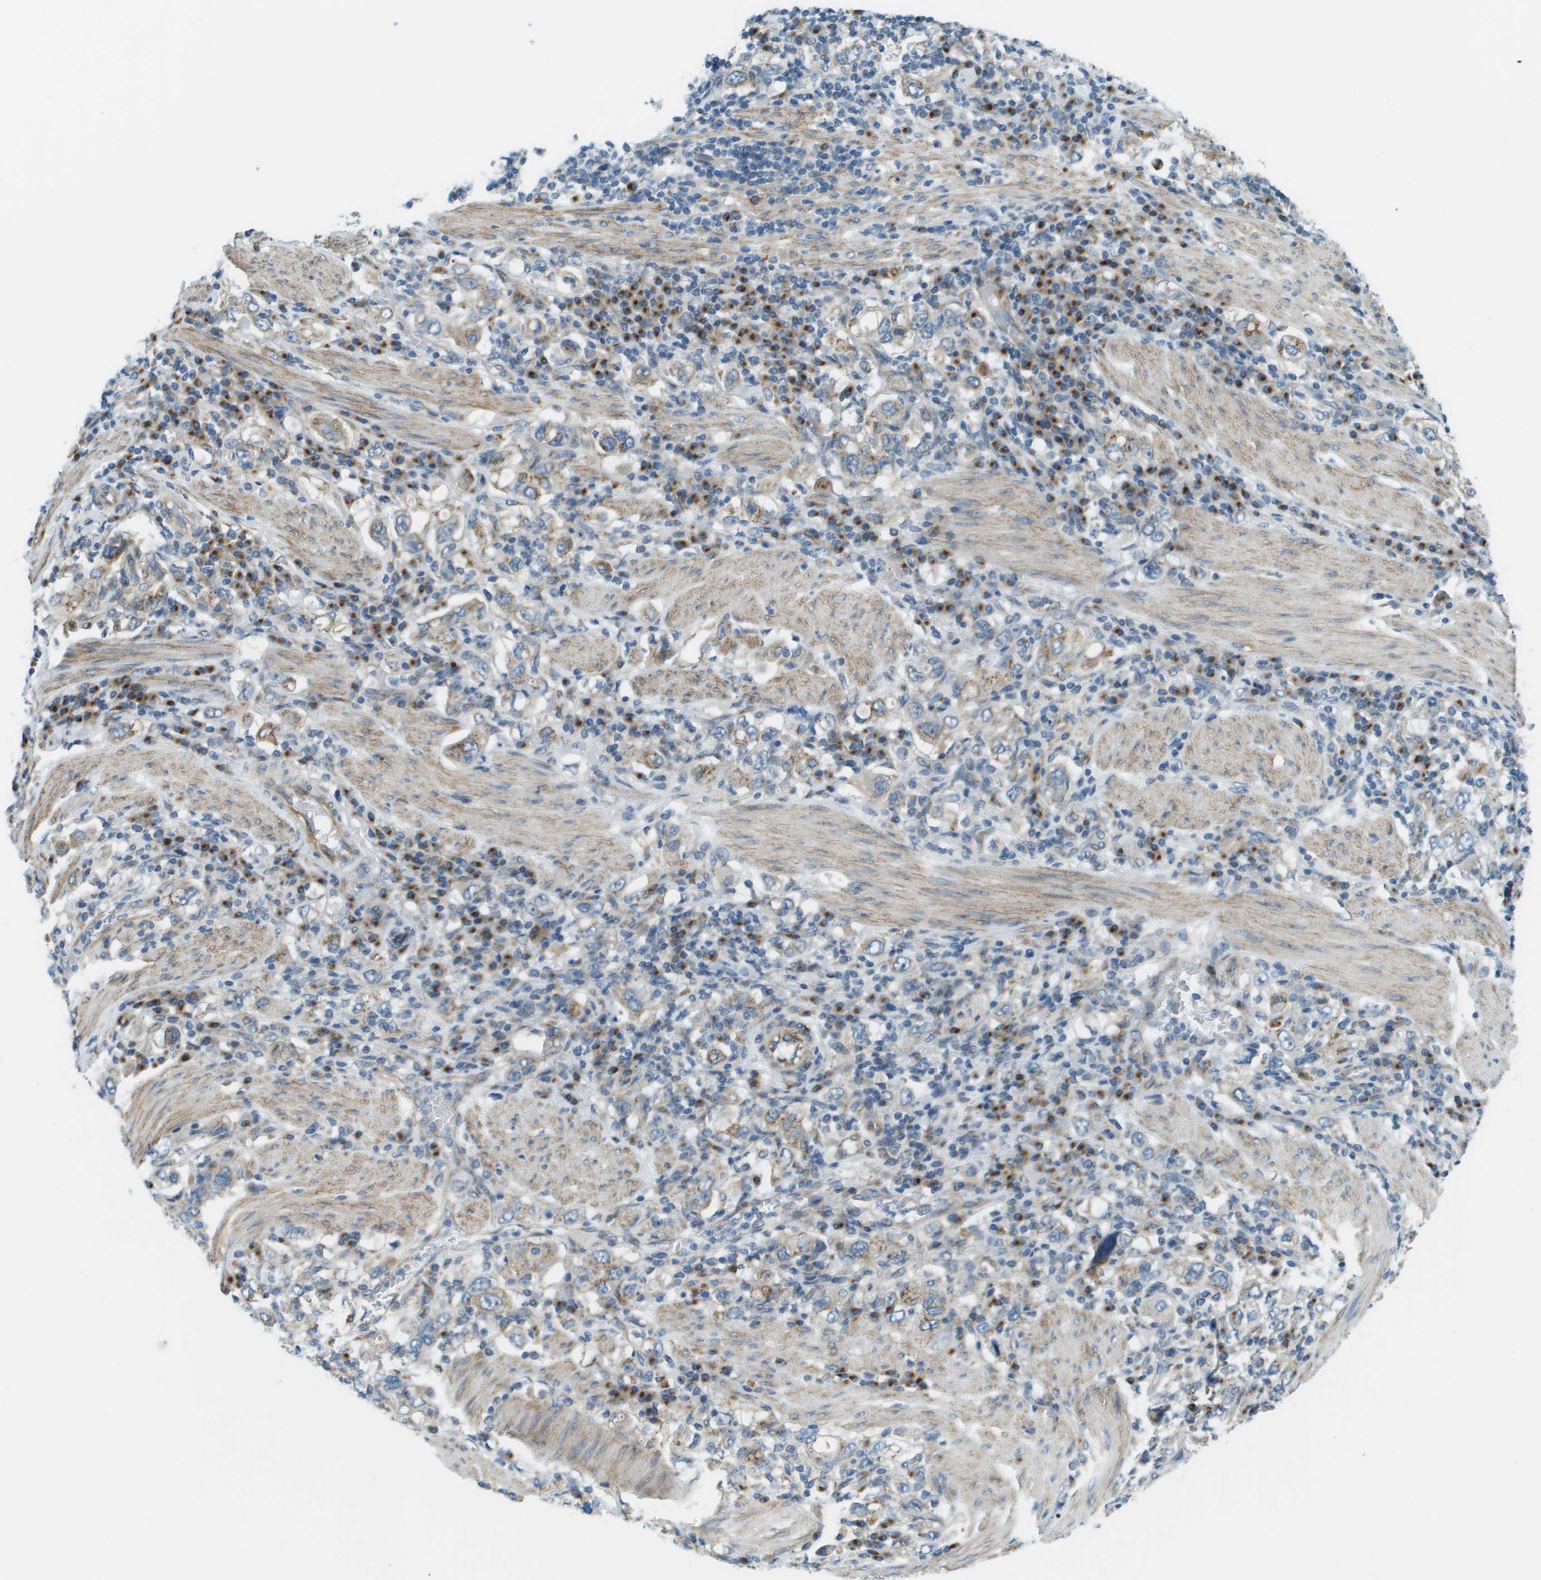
{"staining": {"intensity": "moderate", "quantity": "25%-75%", "location": "cytoplasmic/membranous"}, "tissue": "stomach cancer", "cell_type": "Tumor cells", "image_type": "cancer", "snomed": [{"axis": "morphology", "description": "Adenocarcinoma, NOS"}, {"axis": "topography", "description": "Stomach, upper"}], "caption": "Stomach cancer stained with immunohistochemistry (IHC) demonstrates moderate cytoplasmic/membranous positivity in about 25%-75% of tumor cells. (DAB IHC, brown staining for protein, blue staining for nuclei).", "gene": "ACBD3", "patient": {"sex": "male", "age": 62}}